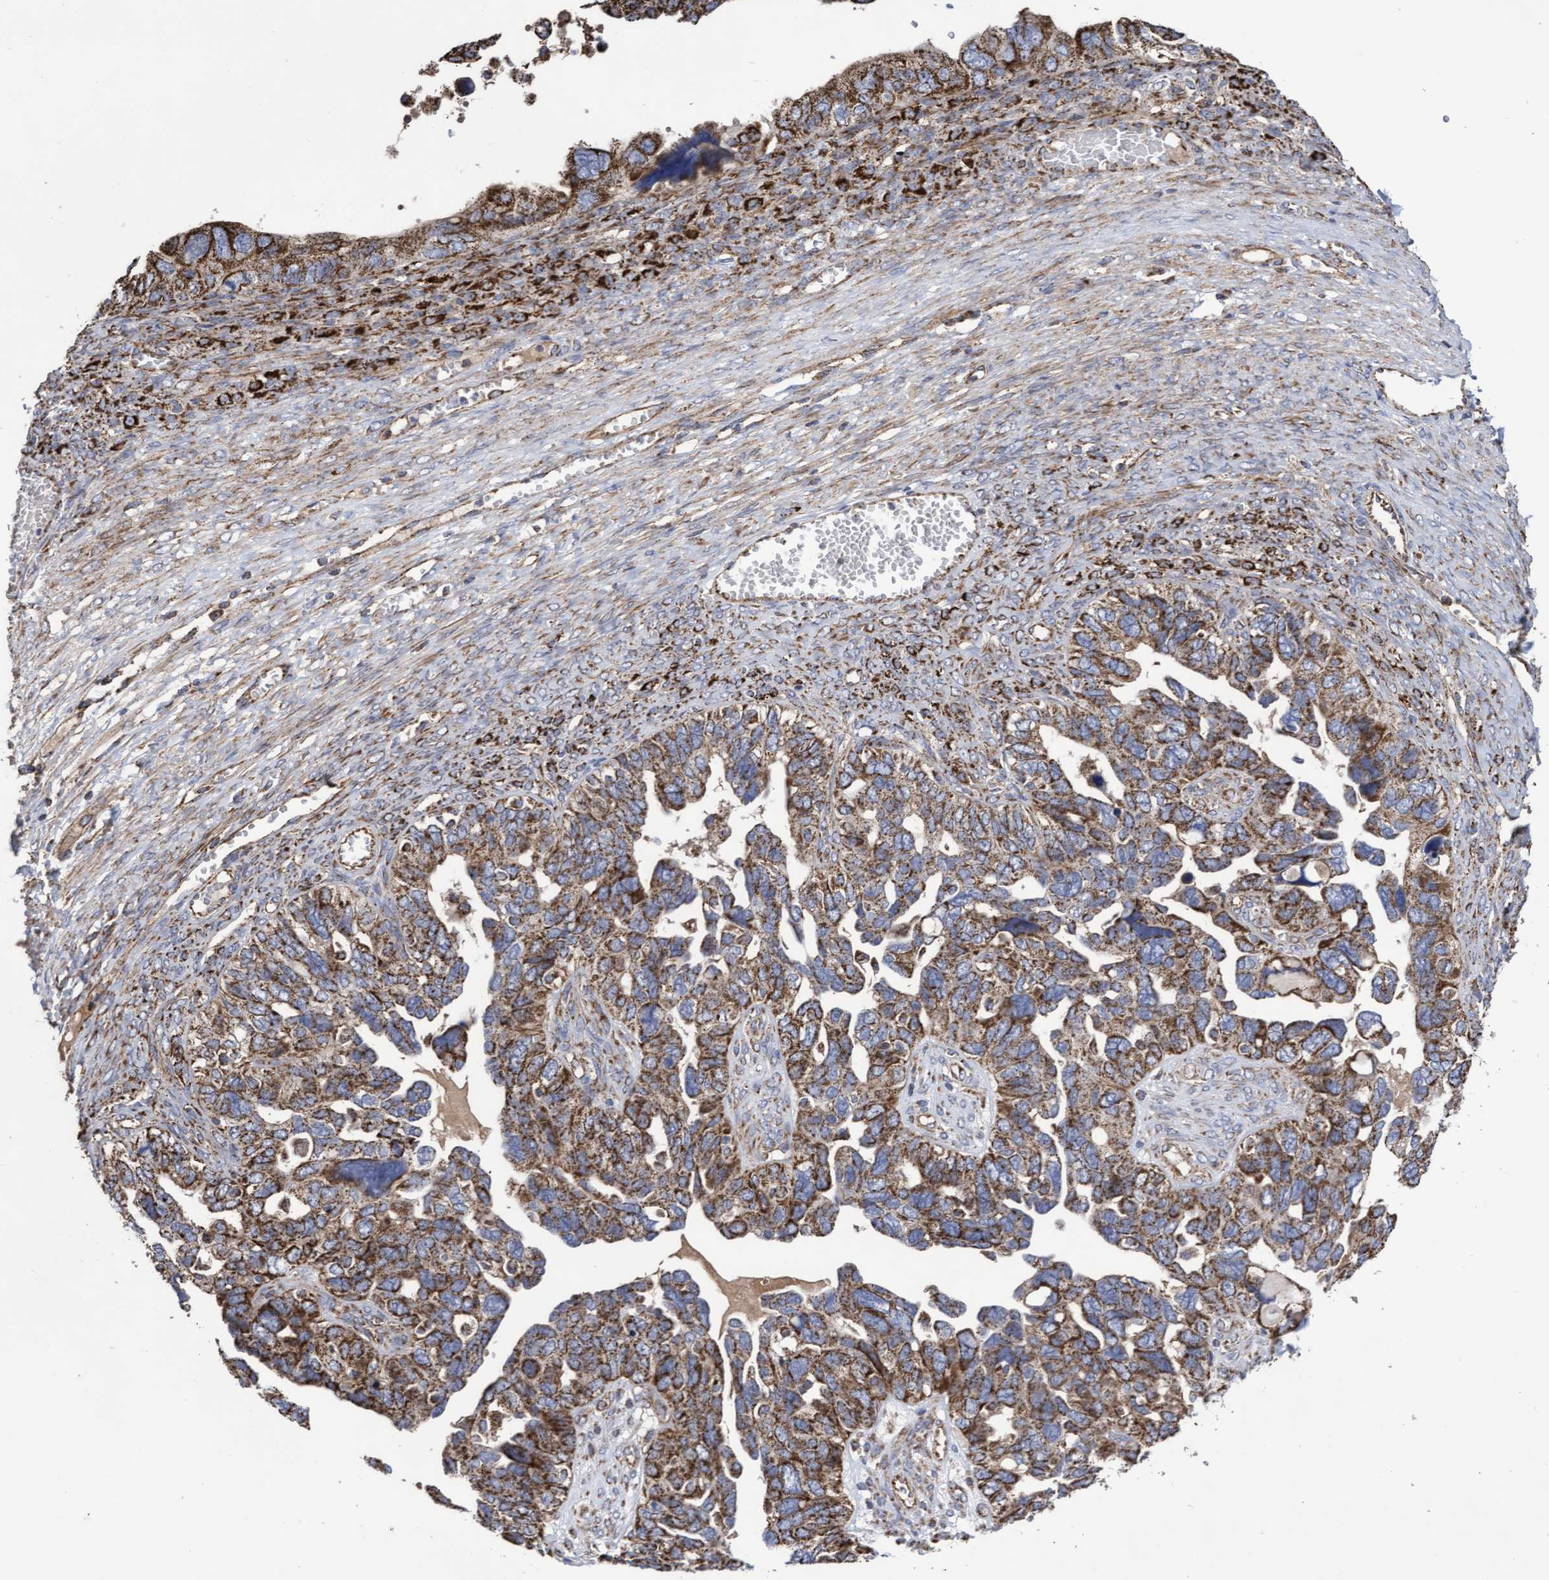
{"staining": {"intensity": "strong", "quantity": ">75%", "location": "cytoplasmic/membranous"}, "tissue": "ovarian cancer", "cell_type": "Tumor cells", "image_type": "cancer", "snomed": [{"axis": "morphology", "description": "Cystadenocarcinoma, serous, NOS"}, {"axis": "topography", "description": "Ovary"}], "caption": "Human serous cystadenocarcinoma (ovarian) stained with a protein marker reveals strong staining in tumor cells.", "gene": "COBL", "patient": {"sex": "female", "age": 79}}